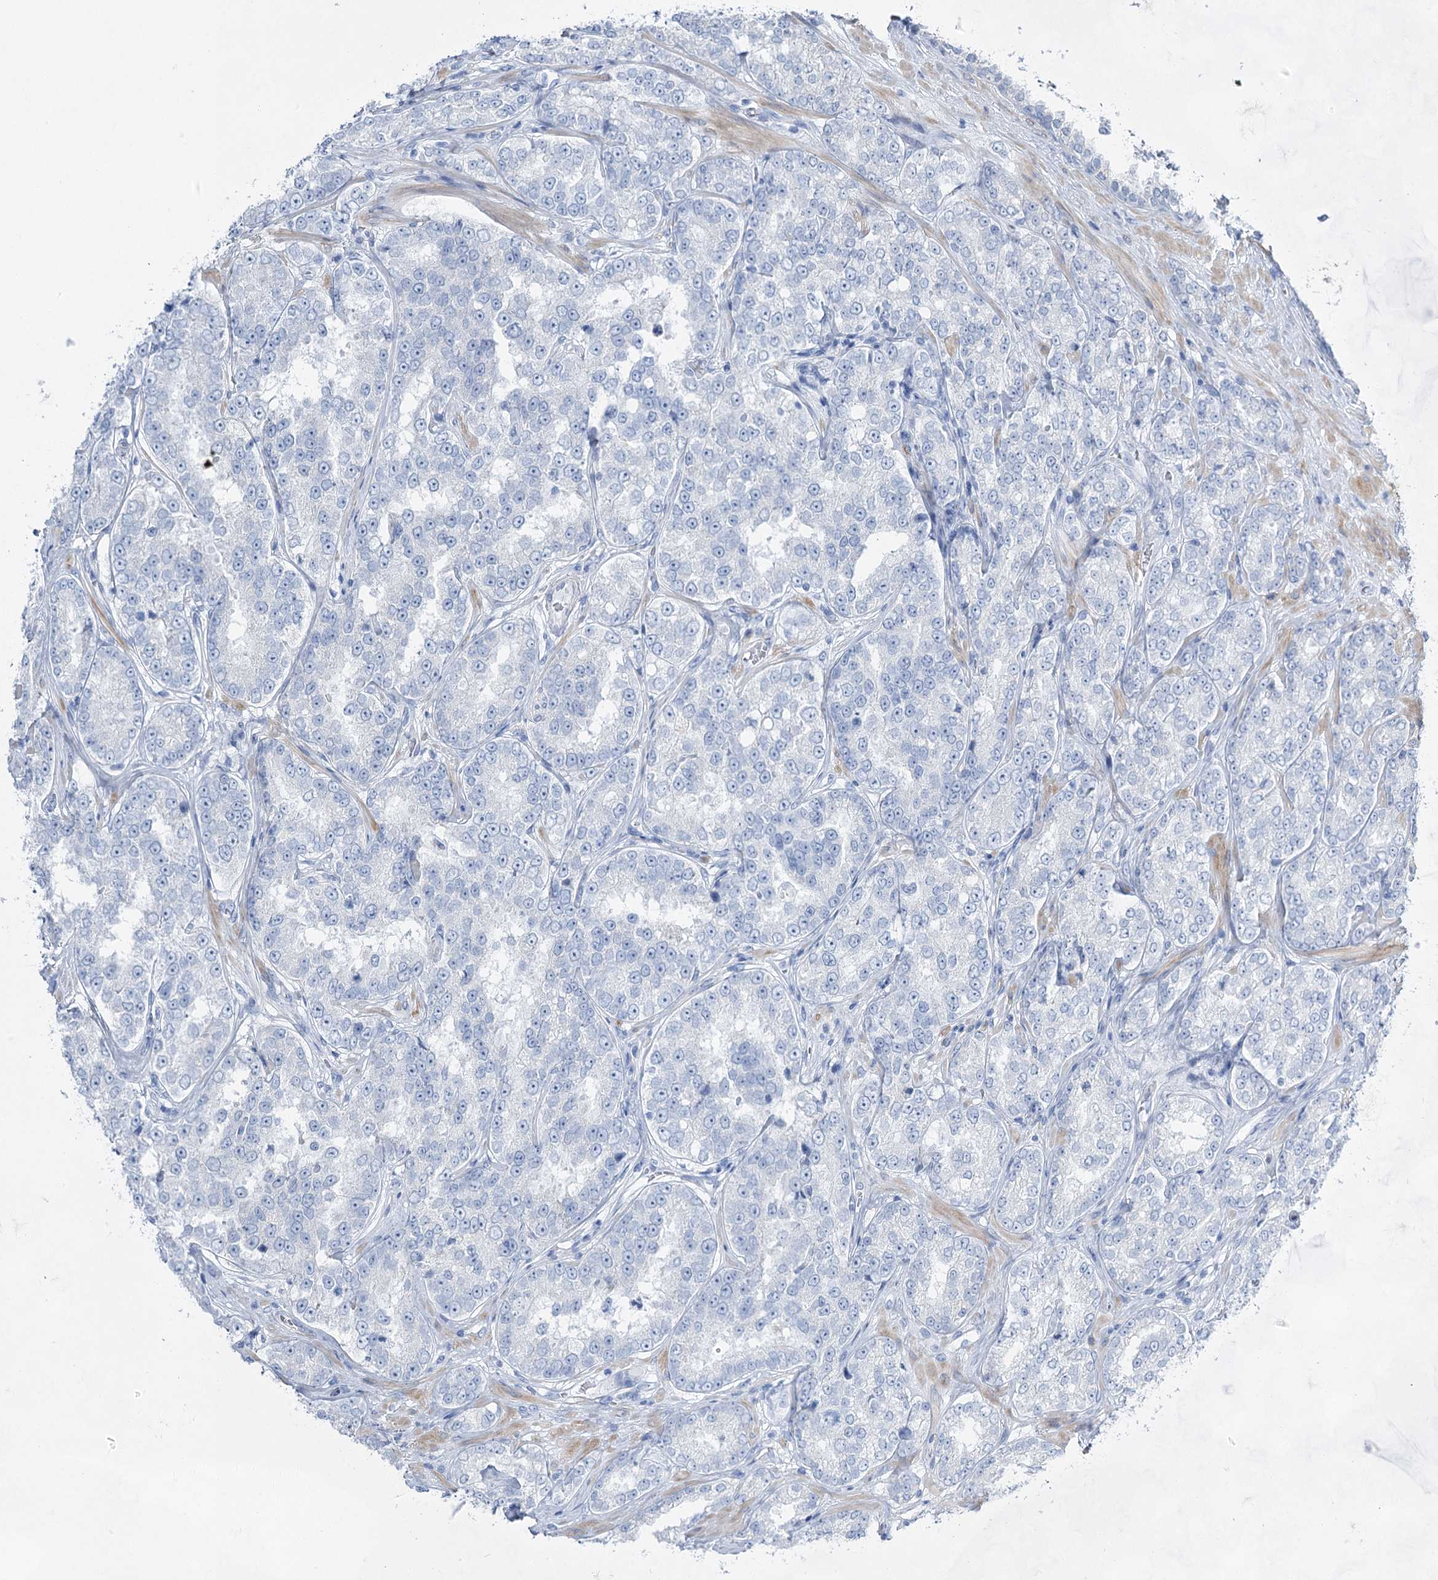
{"staining": {"intensity": "negative", "quantity": "none", "location": "none"}, "tissue": "prostate cancer", "cell_type": "Tumor cells", "image_type": "cancer", "snomed": [{"axis": "morphology", "description": "Normal tissue, NOS"}, {"axis": "morphology", "description": "Adenocarcinoma, High grade"}, {"axis": "topography", "description": "Prostate"}], "caption": "Tumor cells are negative for brown protein staining in prostate adenocarcinoma (high-grade).", "gene": "ACRV1", "patient": {"sex": "male", "age": 83}}